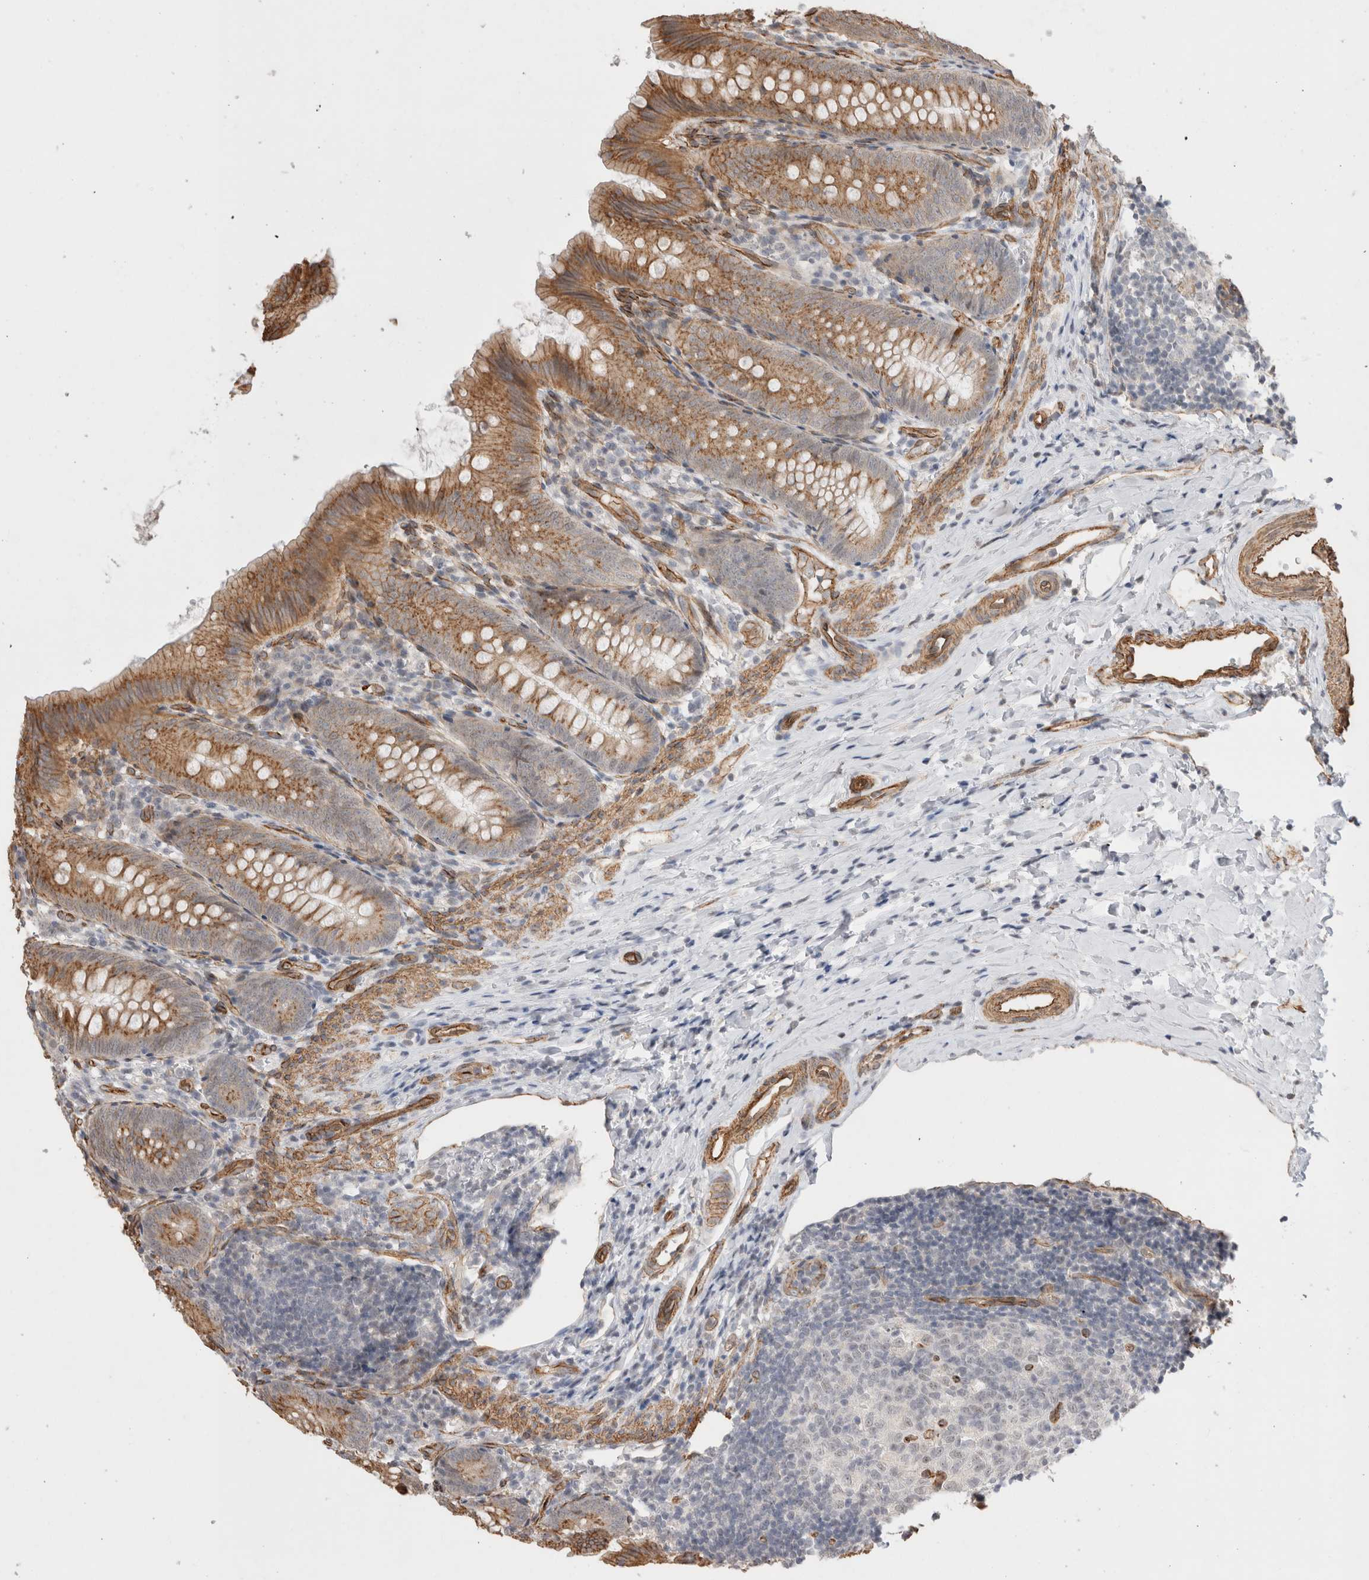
{"staining": {"intensity": "moderate", "quantity": ">75%", "location": "cytoplasmic/membranous"}, "tissue": "appendix", "cell_type": "Glandular cells", "image_type": "normal", "snomed": [{"axis": "morphology", "description": "Normal tissue, NOS"}, {"axis": "topography", "description": "Appendix"}], "caption": "Immunohistochemical staining of normal appendix demonstrates moderate cytoplasmic/membranous protein positivity in about >75% of glandular cells. The staining was performed using DAB (3,3'-diaminobenzidine), with brown indicating positive protein expression. Nuclei are stained blue with hematoxylin.", "gene": "CAAP1", "patient": {"sex": "male", "age": 1}}